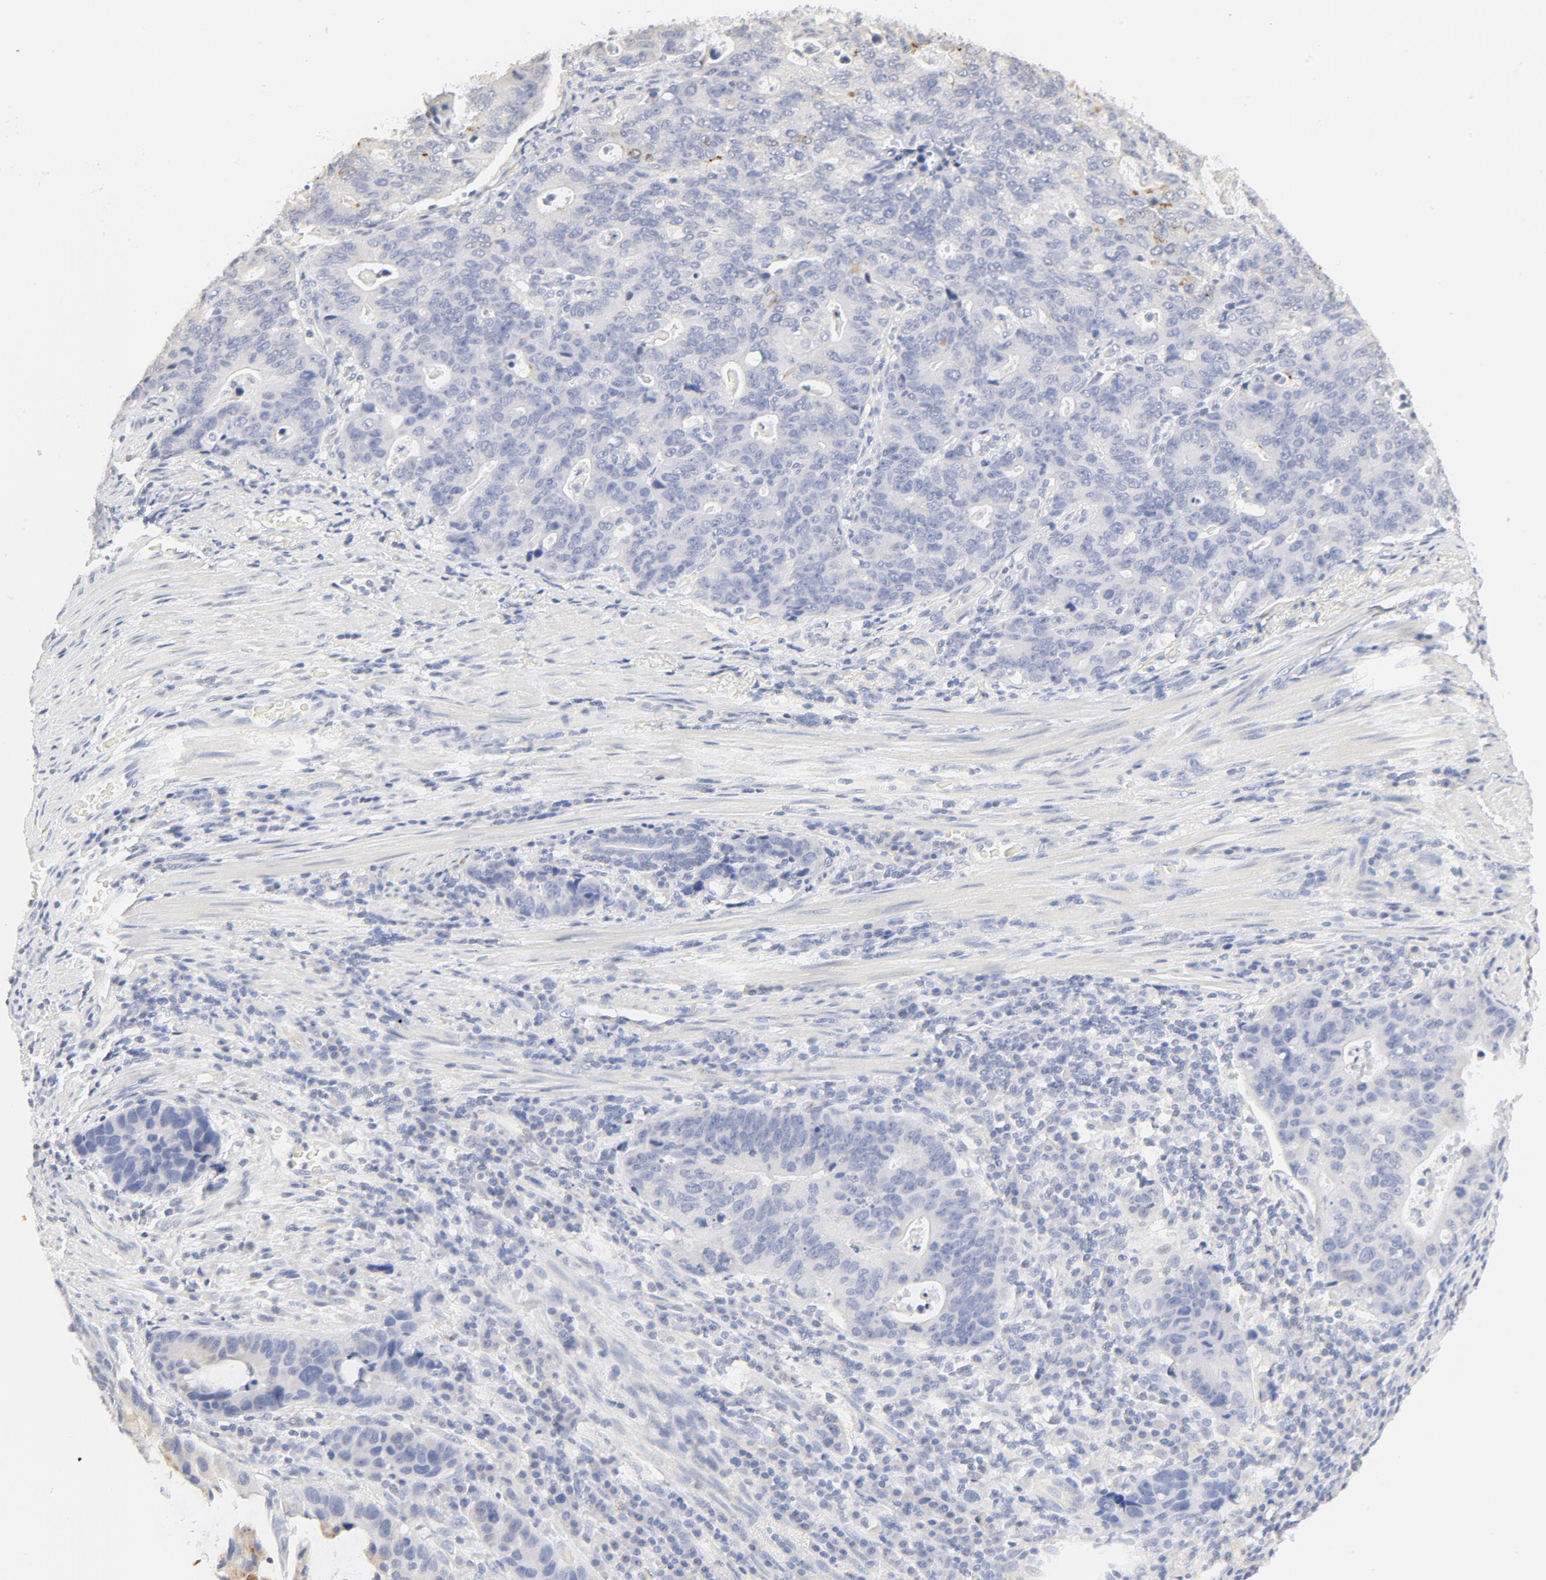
{"staining": {"intensity": "negative", "quantity": "none", "location": "none"}, "tissue": "stomach cancer", "cell_type": "Tumor cells", "image_type": "cancer", "snomed": [{"axis": "morphology", "description": "Adenocarcinoma, NOS"}, {"axis": "topography", "description": "Esophagus"}, {"axis": "topography", "description": "Stomach"}], "caption": "High power microscopy histopathology image of an immunohistochemistry image of adenocarcinoma (stomach), revealing no significant staining in tumor cells.", "gene": "FCGBP", "patient": {"sex": "male", "age": 74}}